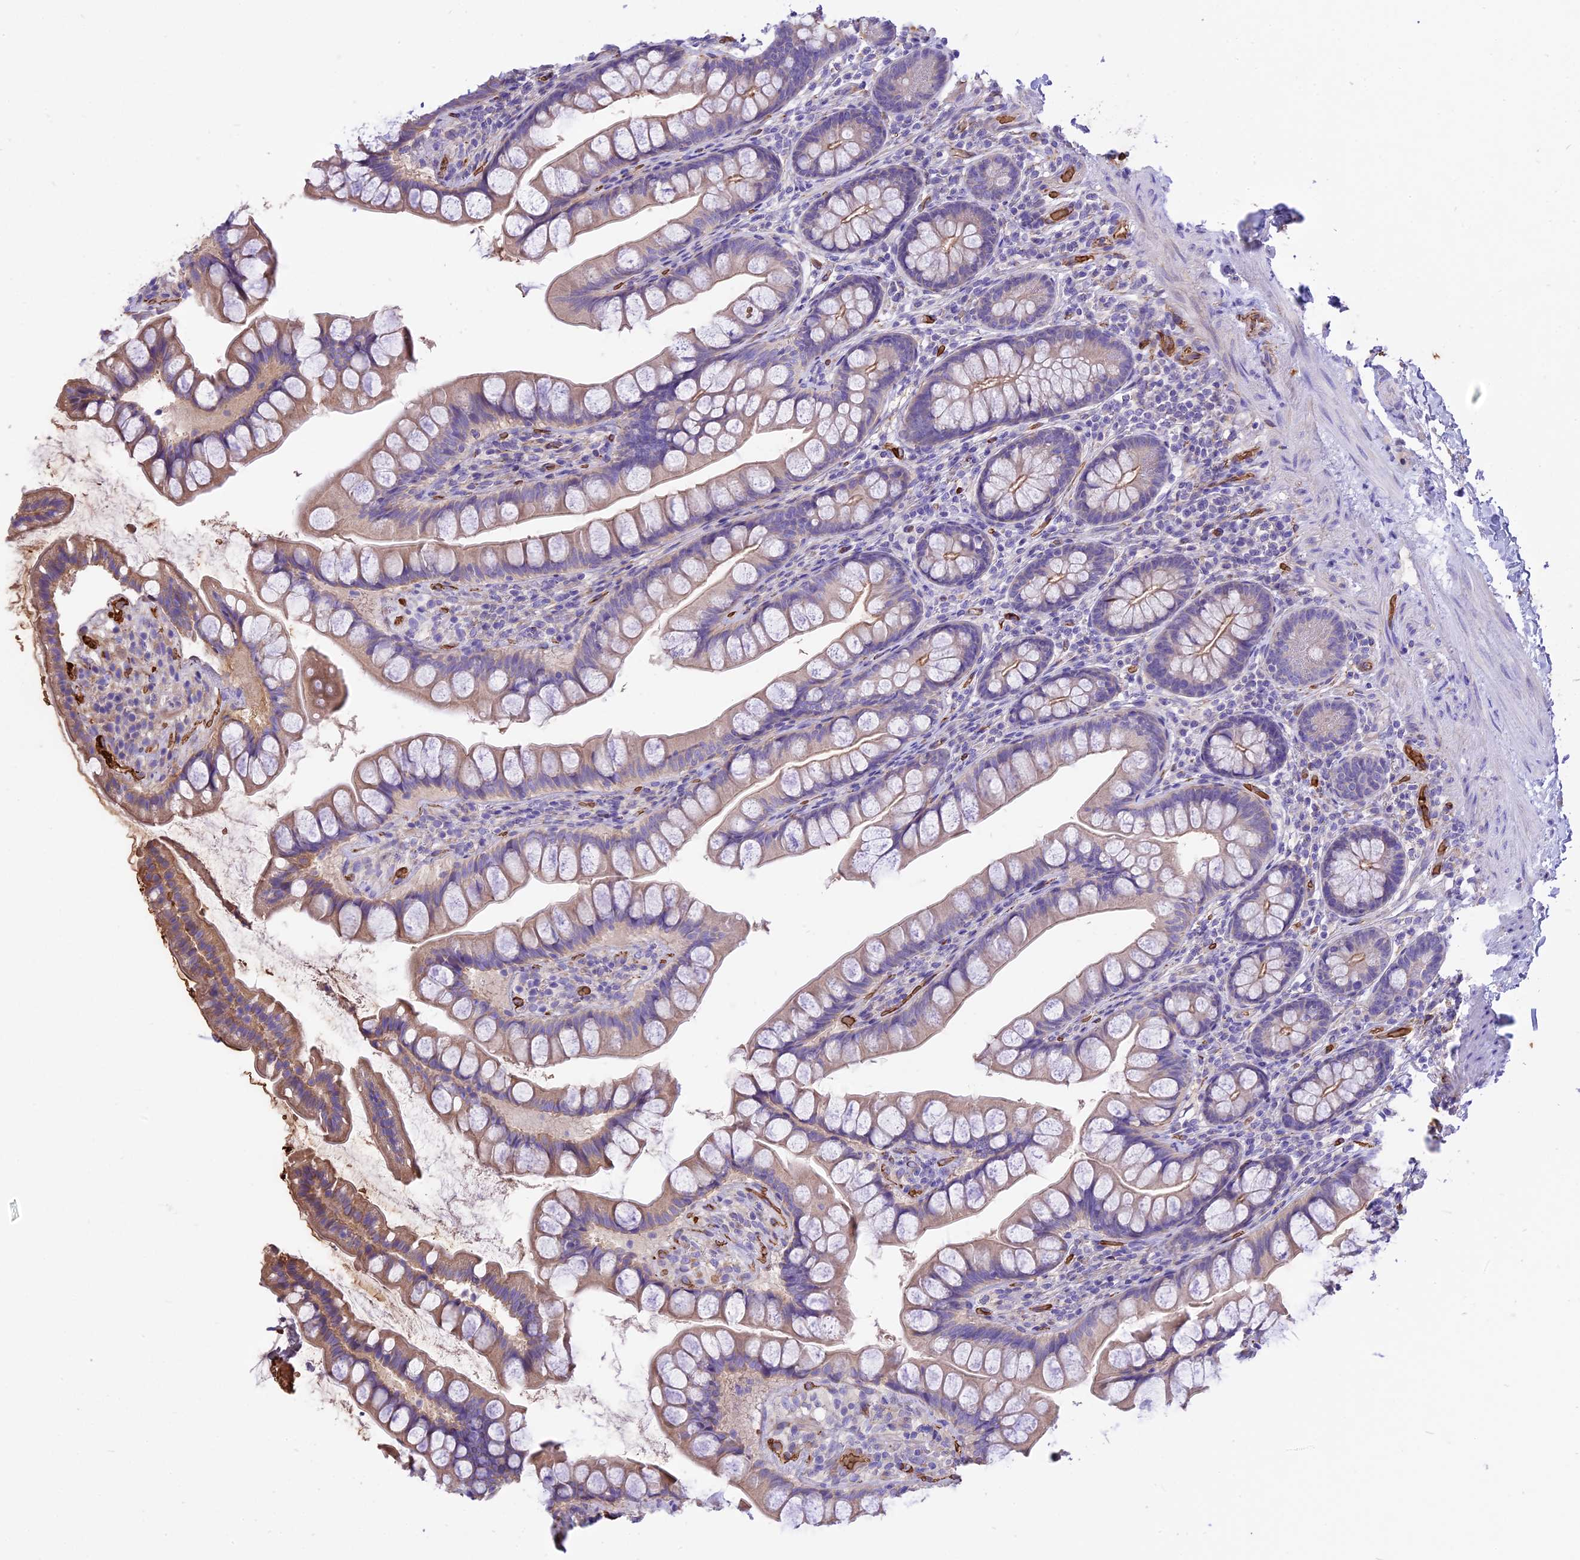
{"staining": {"intensity": "weak", "quantity": "25%-75%", "location": "cytoplasmic/membranous"}, "tissue": "small intestine", "cell_type": "Glandular cells", "image_type": "normal", "snomed": [{"axis": "morphology", "description": "Normal tissue, NOS"}, {"axis": "topography", "description": "Small intestine"}], "caption": "Immunohistochemical staining of benign small intestine demonstrates 25%-75% levels of weak cytoplasmic/membranous protein positivity in about 25%-75% of glandular cells.", "gene": "TTC4", "patient": {"sex": "male", "age": 70}}